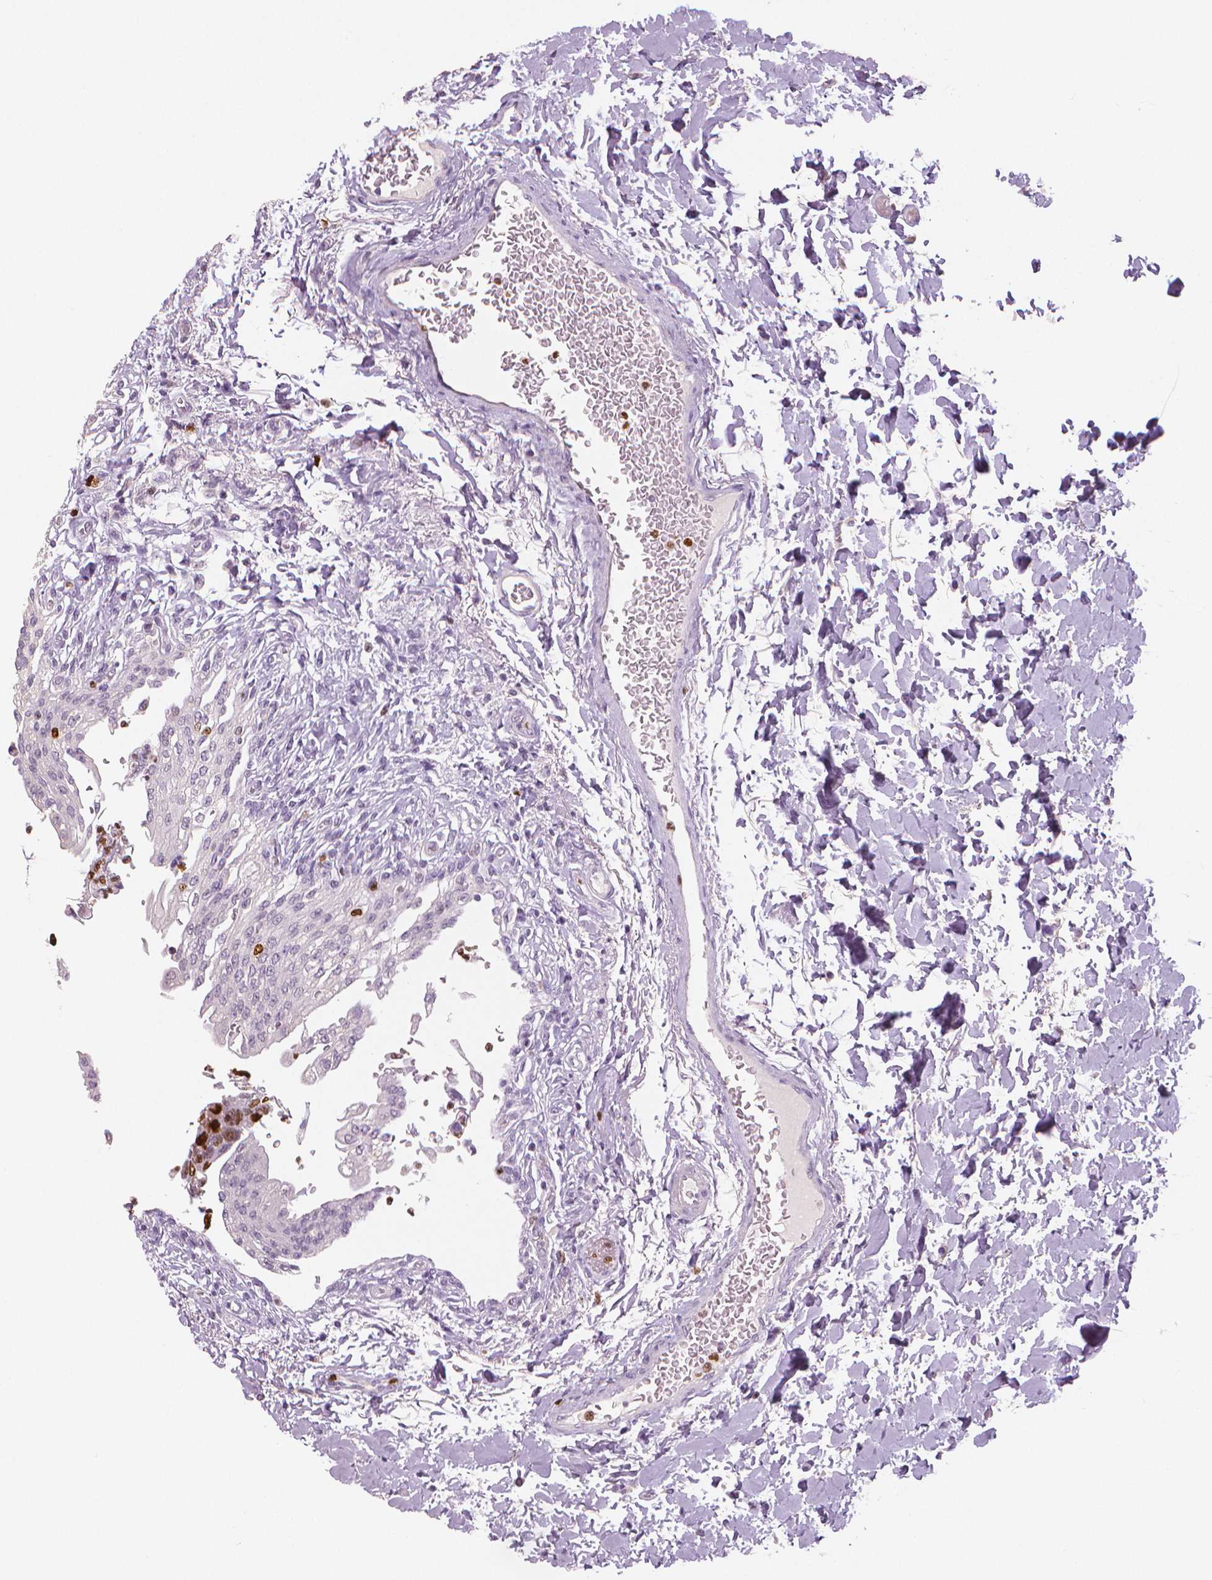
{"staining": {"intensity": "negative", "quantity": "none", "location": "none"}, "tissue": "urinary bladder", "cell_type": "Urothelial cells", "image_type": "normal", "snomed": [{"axis": "morphology", "description": "Normal tissue, NOS"}, {"axis": "topography", "description": "Urinary bladder"}, {"axis": "topography", "description": "Peripheral nerve tissue"}], "caption": "Urinary bladder stained for a protein using immunohistochemistry shows no expression urothelial cells.", "gene": "MKI67", "patient": {"sex": "female", "age": 60}}